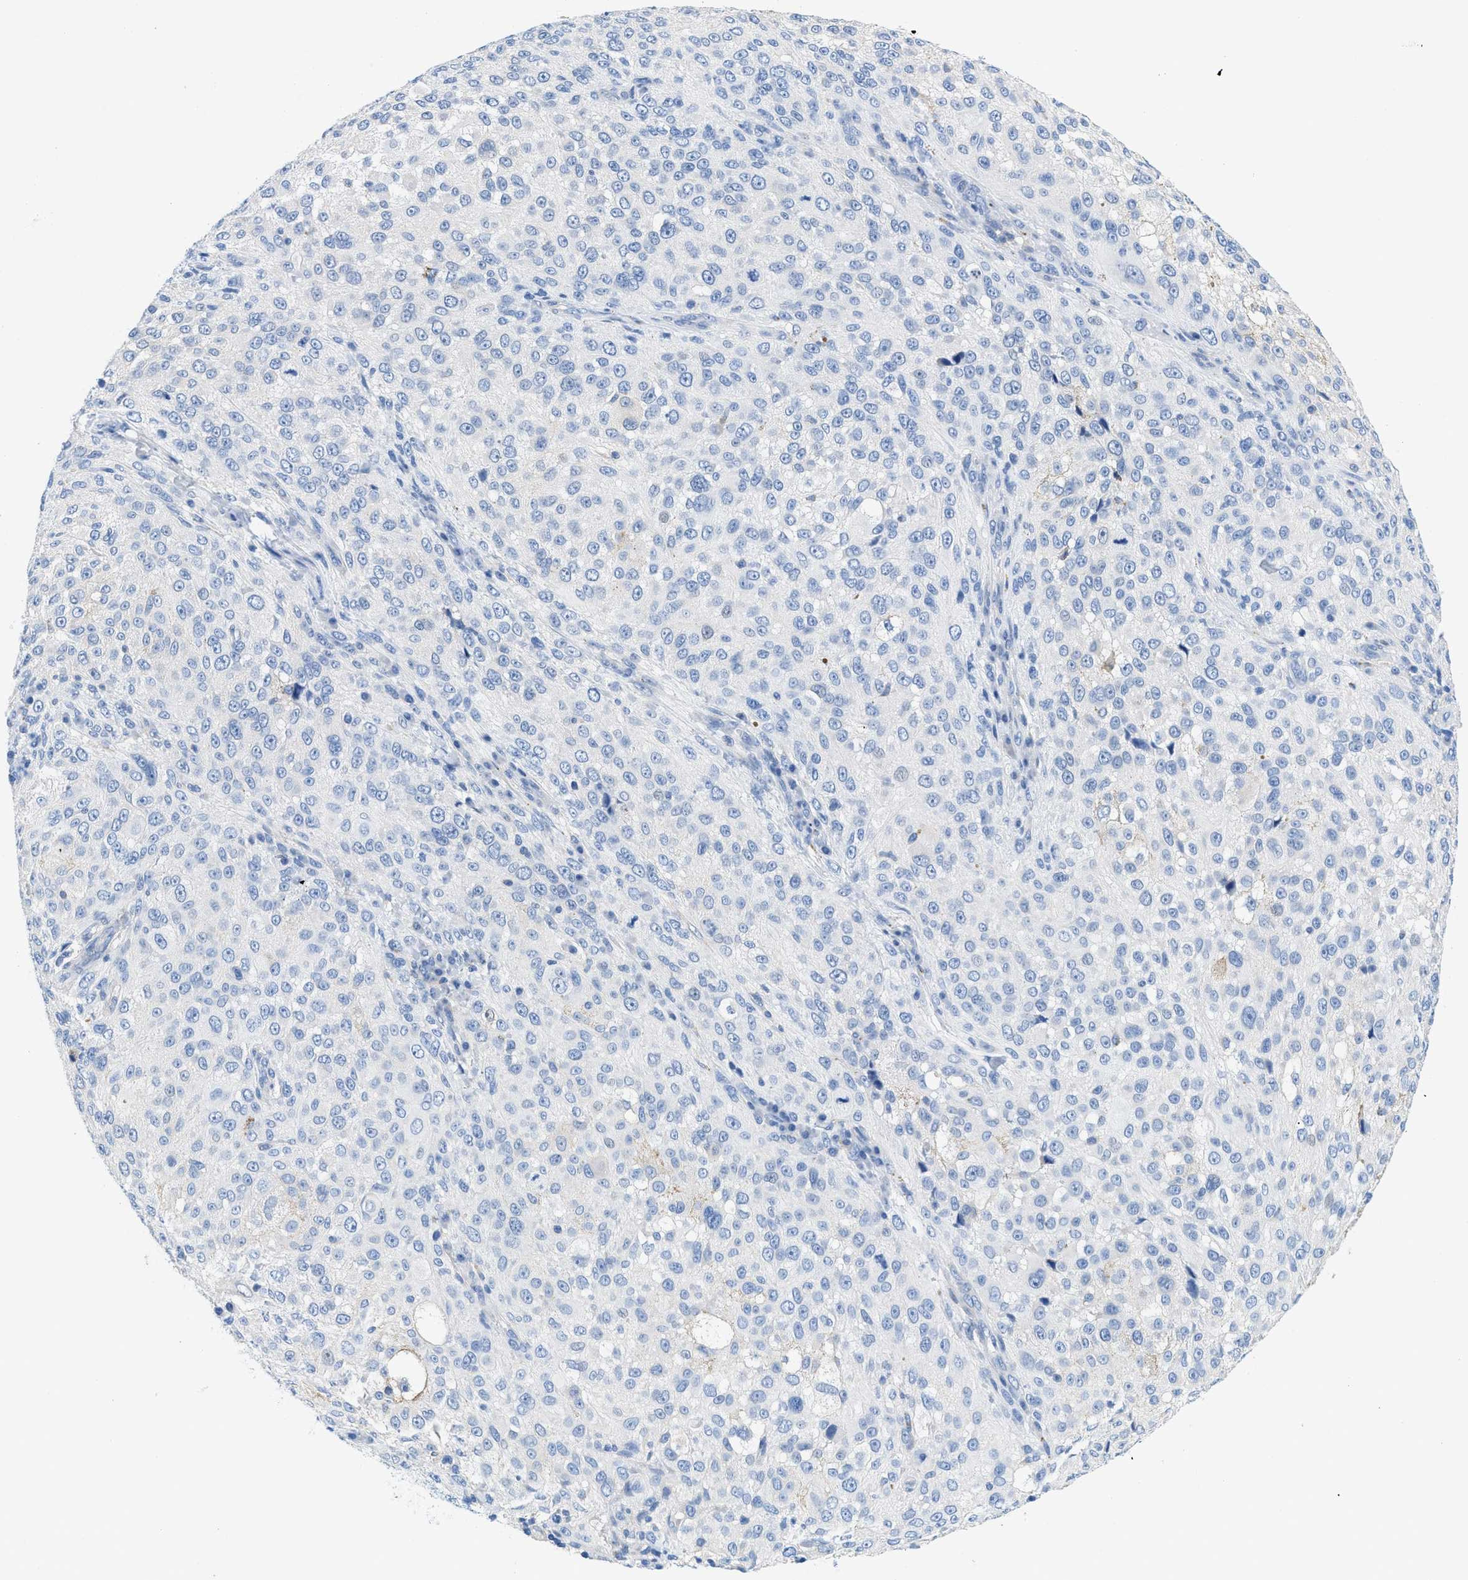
{"staining": {"intensity": "negative", "quantity": "none", "location": "none"}, "tissue": "melanoma", "cell_type": "Tumor cells", "image_type": "cancer", "snomed": [{"axis": "morphology", "description": "Necrosis, NOS"}, {"axis": "morphology", "description": "Malignant melanoma, NOS"}, {"axis": "topography", "description": "Skin"}], "caption": "Immunohistochemistry (IHC) photomicrograph of human melanoma stained for a protein (brown), which displays no expression in tumor cells.", "gene": "BPGM", "patient": {"sex": "female", "age": 87}}